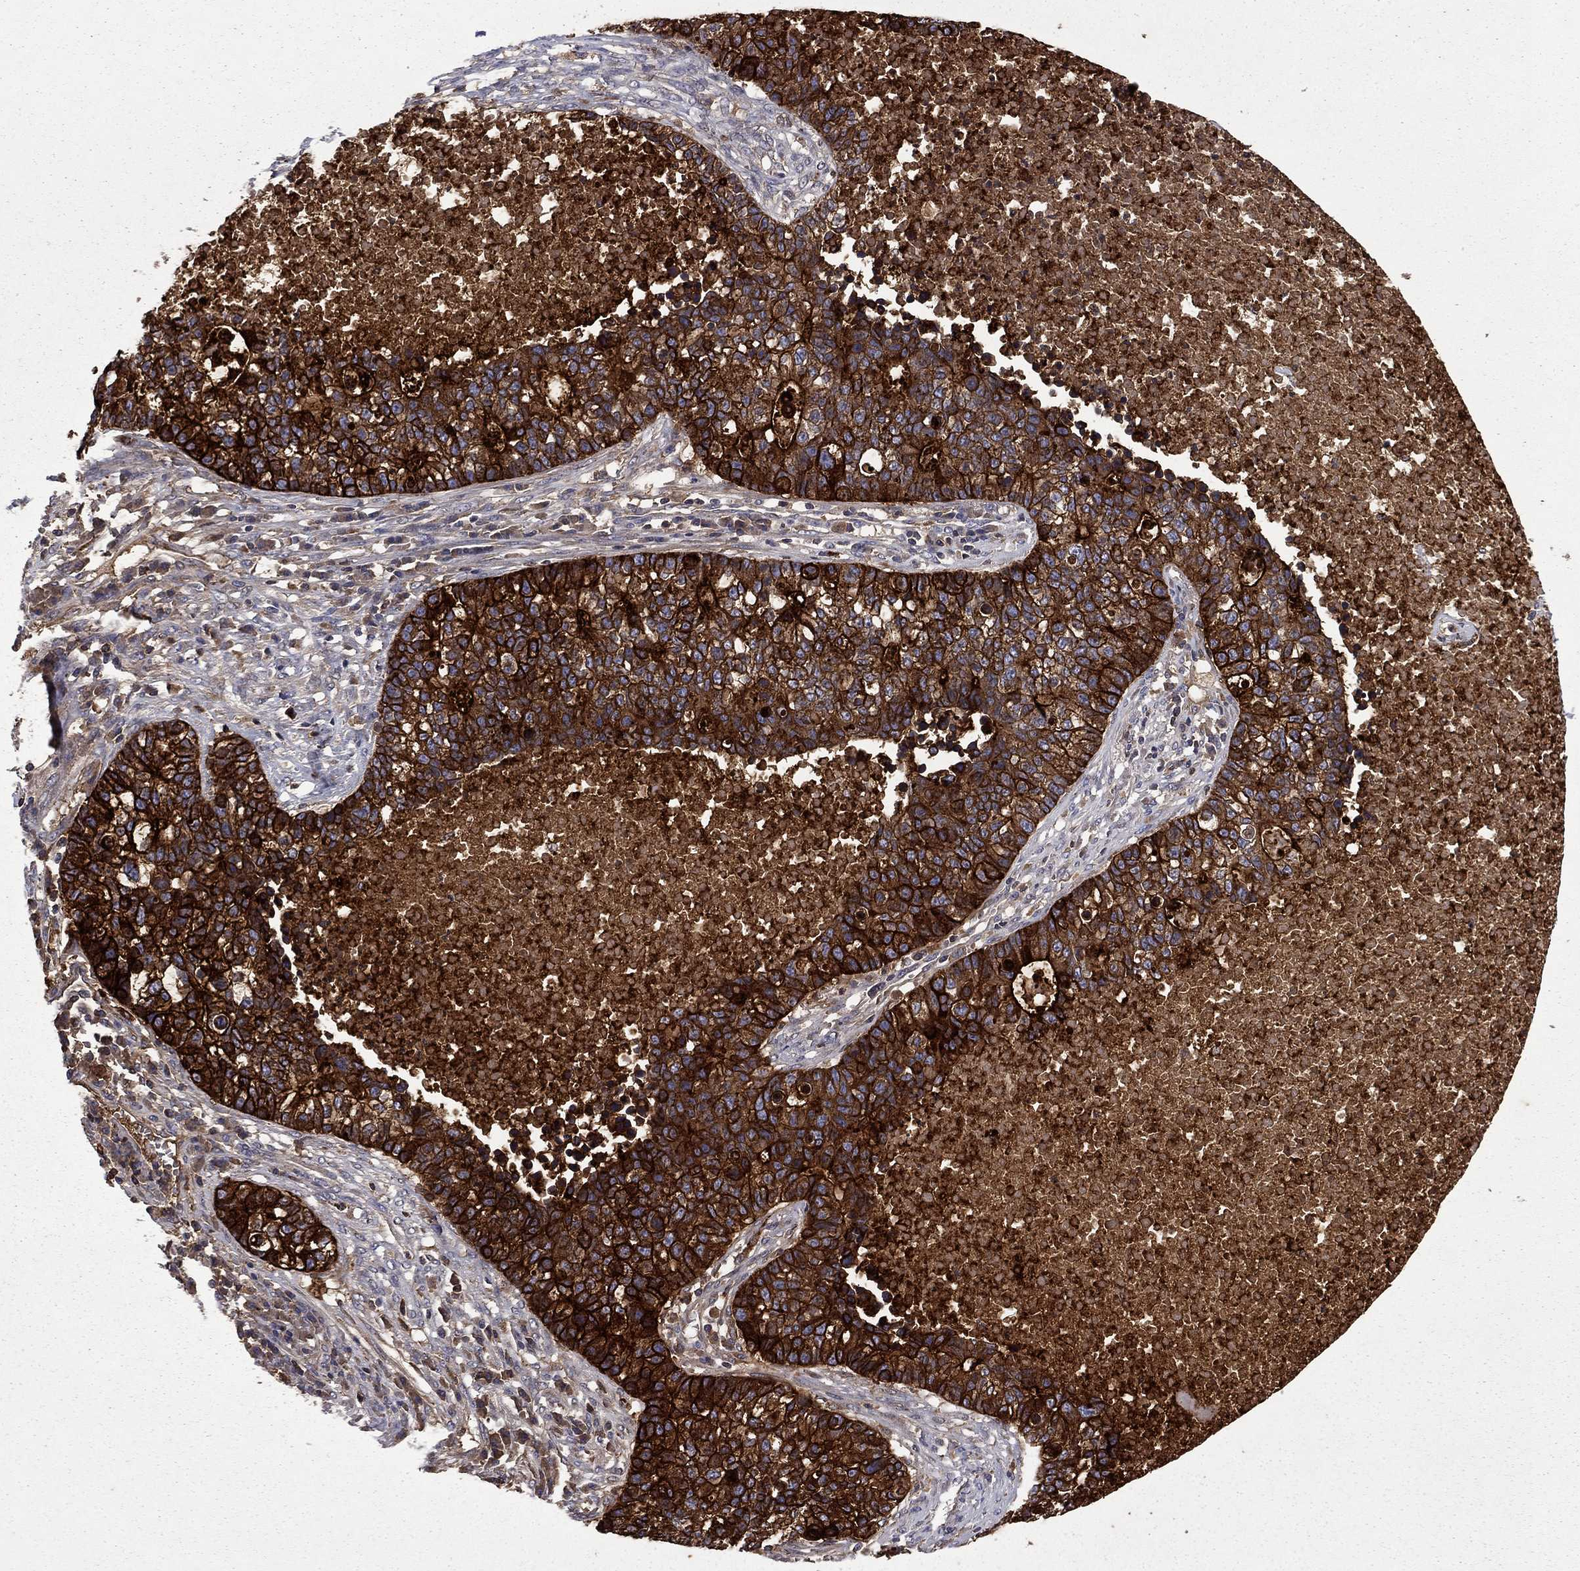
{"staining": {"intensity": "strong", "quantity": ">75%", "location": "cytoplasmic/membranous"}, "tissue": "lung cancer", "cell_type": "Tumor cells", "image_type": "cancer", "snomed": [{"axis": "morphology", "description": "Adenocarcinoma, NOS"}, {"axis": "topography", "description": "Lung"}], "caption": "Immunohistochemistry micrograph of human lung cancer (adenocarcinoma) stained for a protein (brown), which exhibits high levels of strong cytoplasmic/membranous expression in about >75% of tumor cells.", "gene": "CEACAM7", "patient": {"sex": "male", "age": 57}}